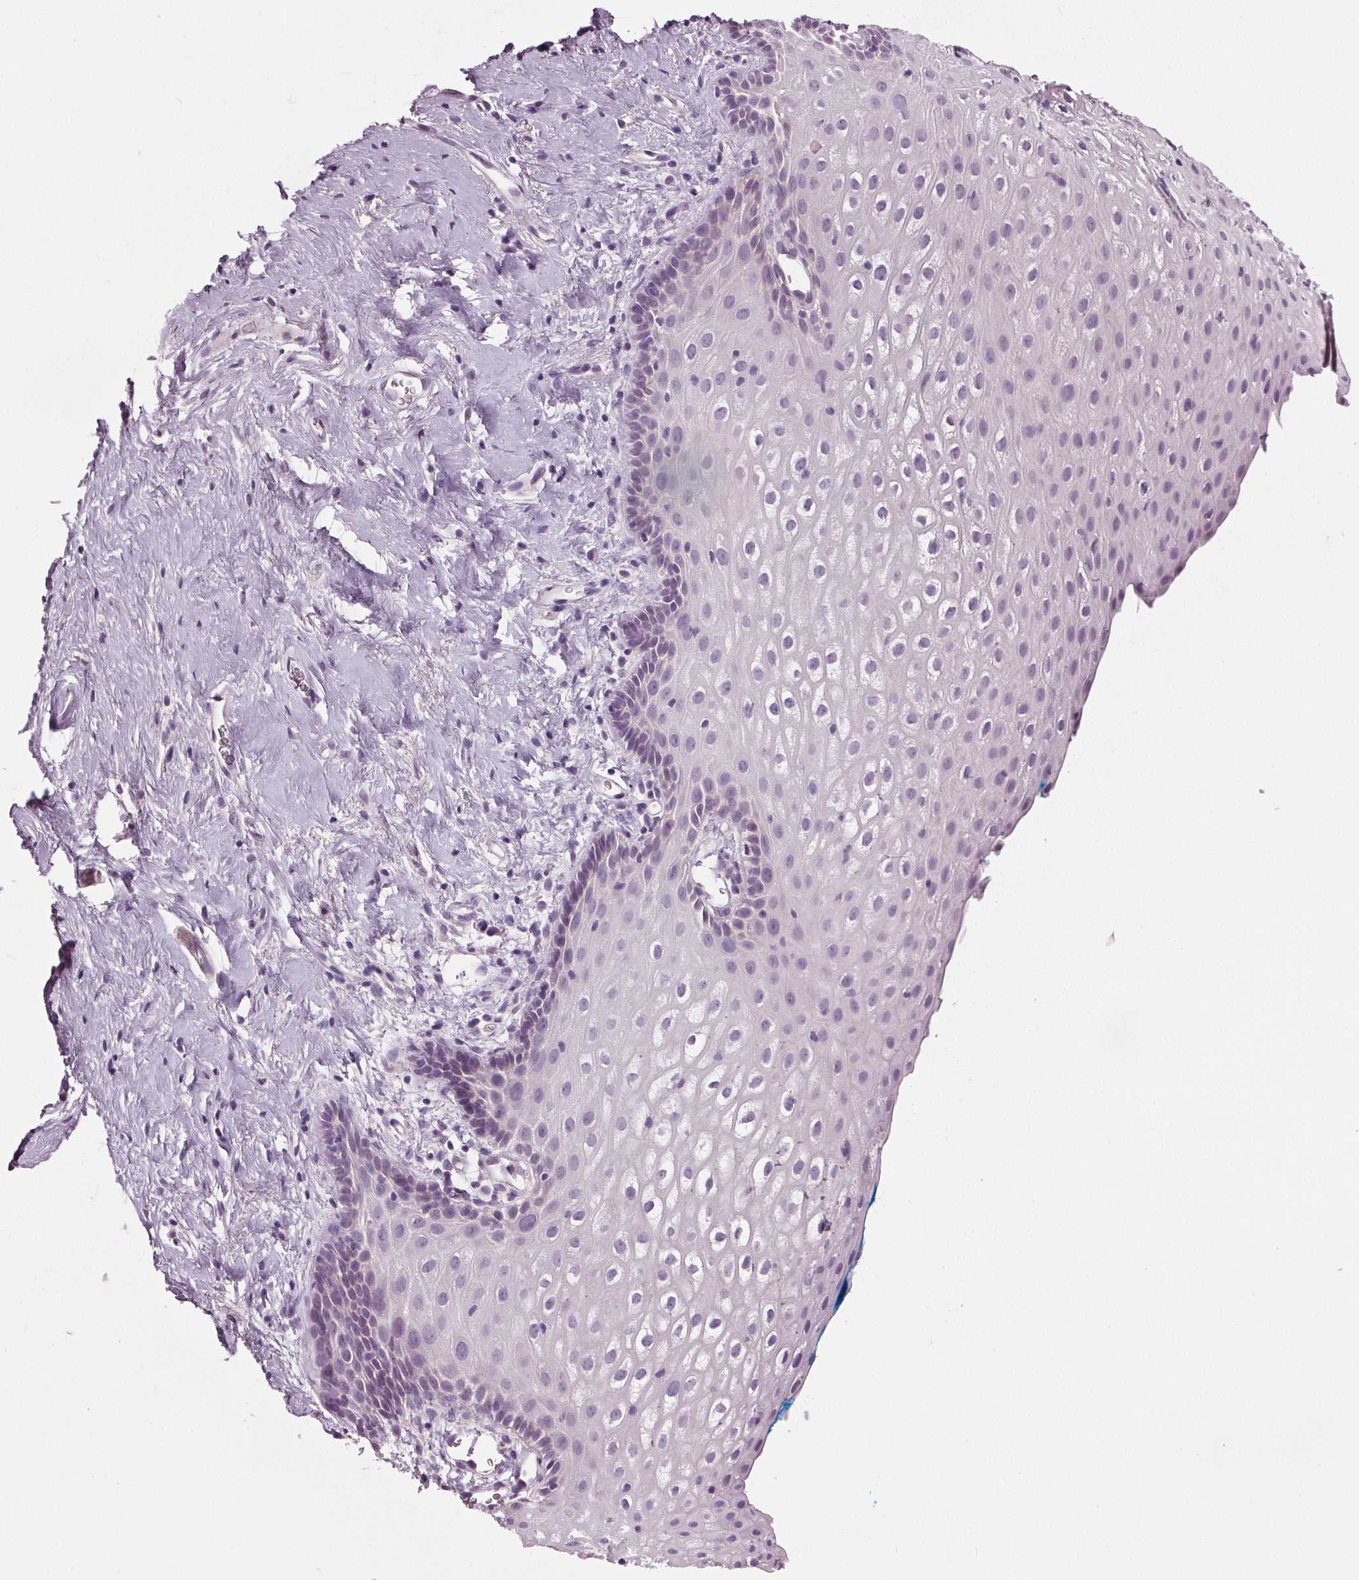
{"staining": {"intensity": "negative", "quantity": "none", "location": "none"}, "tissue": "vagina", "cell_type": "Squamous epithelial cells", "image_type": "normal", "snomed": [{"axis": "morphology", "description": "Normal tissue, NOS"}, {"axis": "morphology", "description": "Adenocarcinoma, NOS"}, {"axis": "topography", "description": "Rectum"}, {"axis": "topography", "description": "Vagina"}, {"axis": "topography", "description": "Peripheral nerve tissue"}], "caption": "This is a histopathology image of immunohistochemistry staining of normal vagina, which shows no positivity in squamous epithelial cells. (Stains: DAB (3,3'-diaminobenzidine) IHC with hematoxylin counter stain, Microscopy: brightfield microscopy at high magnification).", "gene": "RASA1", "patient": {"sex": "female", "age": 71}}